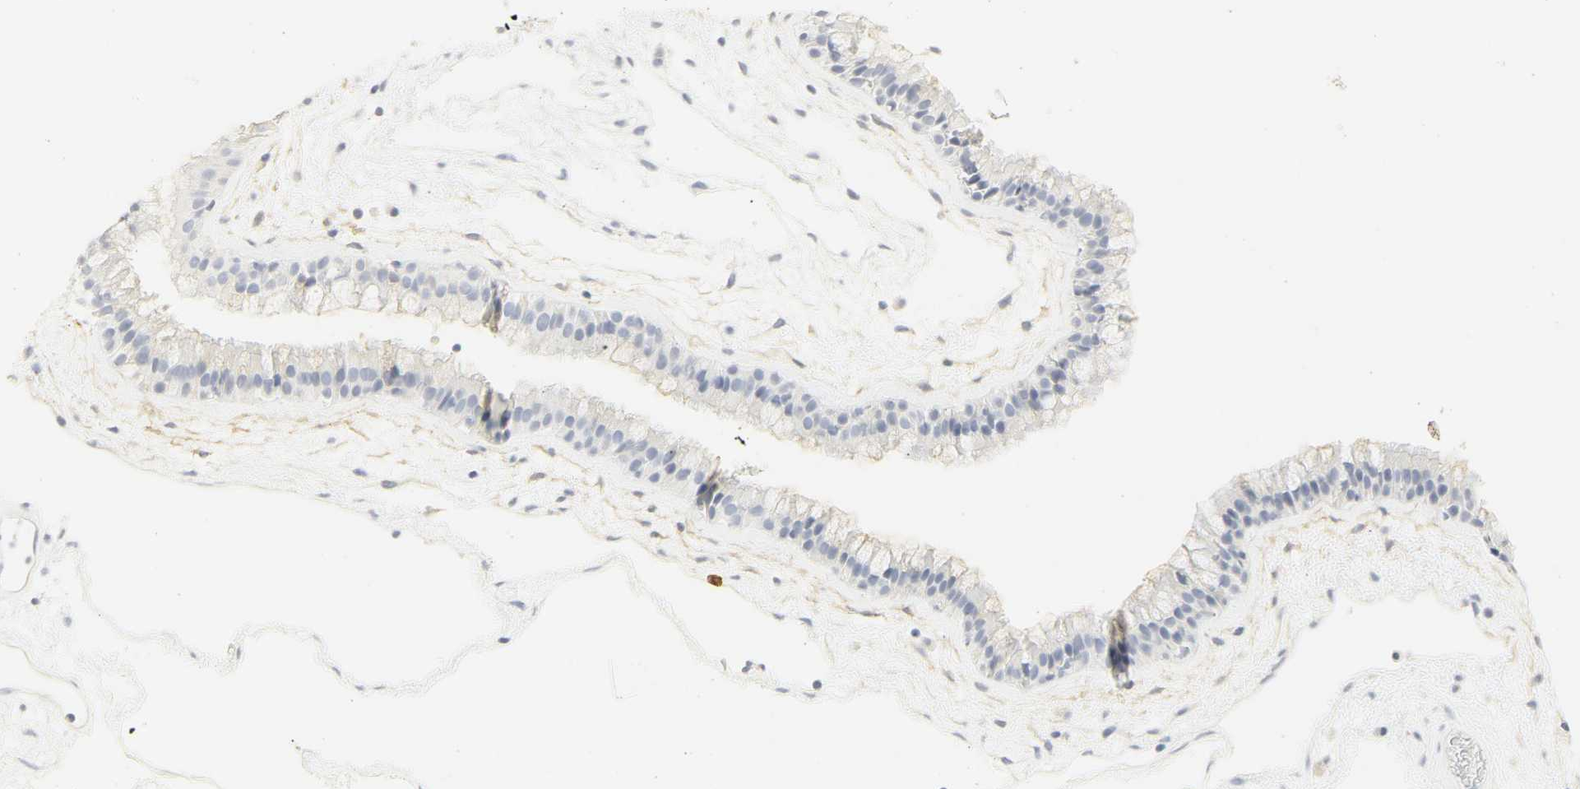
{"staining": {"intensity": "strong", "quantity": "<25%", "location": "cytoplasmic/membranous"}, "tissue": "nasopharynx", "cell_type": "Respiratory epithelial cells", "image_type": "normal", "snomed": [{"axis": "morphology", "description": "Normal tissue, NOS"}, {"axis": "morphology", "description": "Inflammation, NOS"}, {"axis": "topography", "description": "Nasopharynx"}], "caption": "Immunohistochemistry photomicrograph of benign nasopharynx: nasopharynx stained using immunohistochemistry exhibits medium levels of strong protein expression localized specifically in the cytoplasmic/membranous of respiratory epithelial cells, appearing as a cytoplasmic/membranous brown color.", "gene": "CEACAM5", "patient": {"sex": "male", "age": 48}}